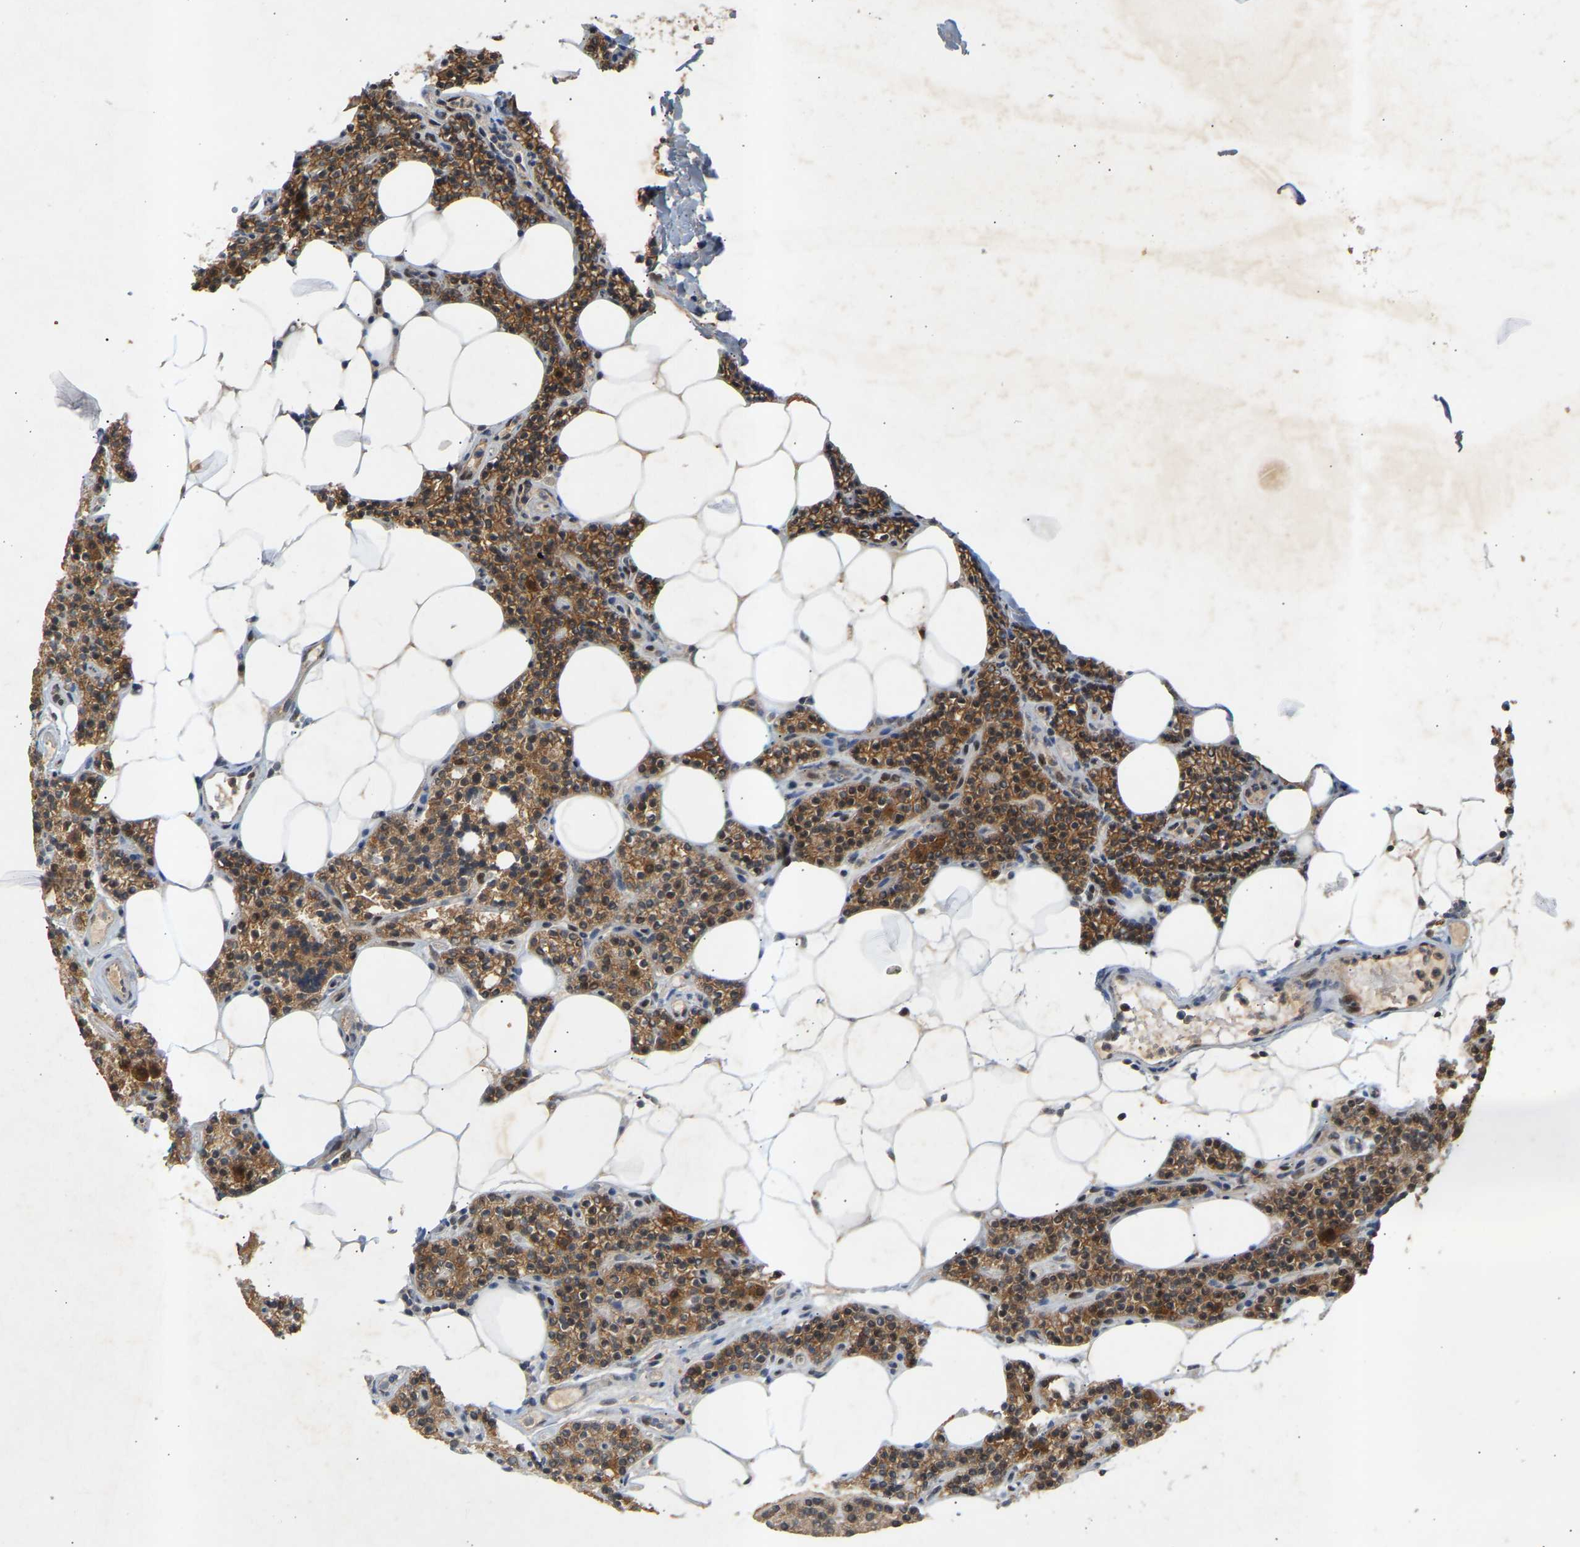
{"staining": {"intensity": "moderate", "quantity": ">75%", "location": "cytoplasmic/membranous"}, "tissue": "parathyroid gland", "cell_type": "Glandular cells", "image_type": "normal", "snomed": [{"axis": "morphology", "description": "Normal tissue, NOS"}, {"axis": "morphology", "description": "Adenoma, NOS"}, {"axis": "topography", "description": "Parathyroid gland"}], "caption": "Human parathyroid gland stained for a protein (brown) reveals moderate cytoplasmic/membranous positive staining in about >75% of glandular cells.", "gene": "ATP5MF", "patient": {"sex": "female", "age": 70}}